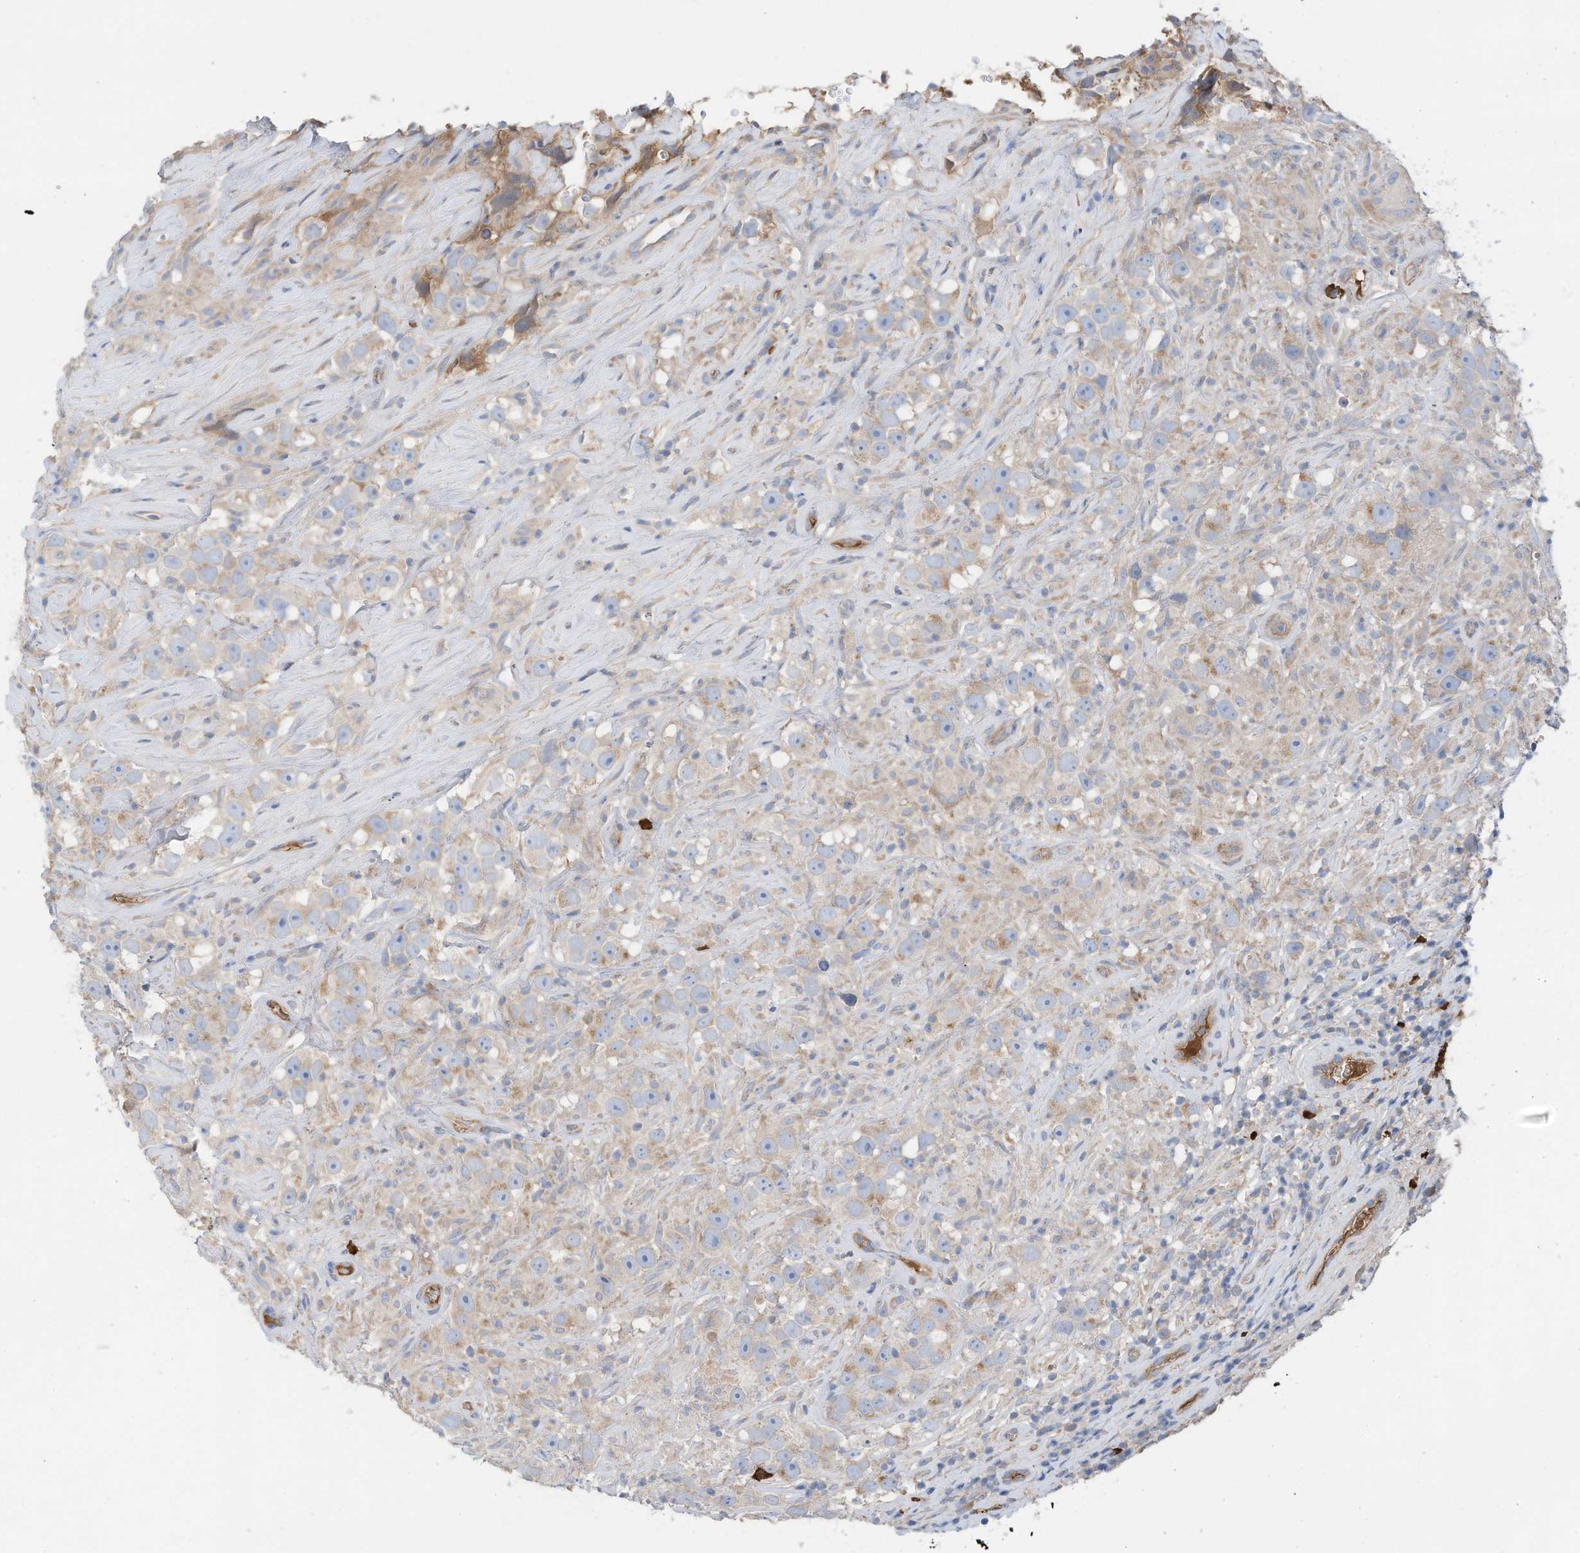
{"staining": {"intensity": "weak", "quantity": "<25%", "location": "cytoplasmic/membranous"}, "tissue": "testis cancer", "cell_type": "Tumor cells", "image_type": "cancer", "snomed": [{"axis": "morphology", "description": "Seminoma, NOS"}, {"axis": "topography", "description": "Testis"}], "caption": "Testis seminoma was stained to show a protein in brown. There is no significant expression in tumor cells.", "gene": "SLC5A11", "patient": {"sex": "male", "age": 49}}